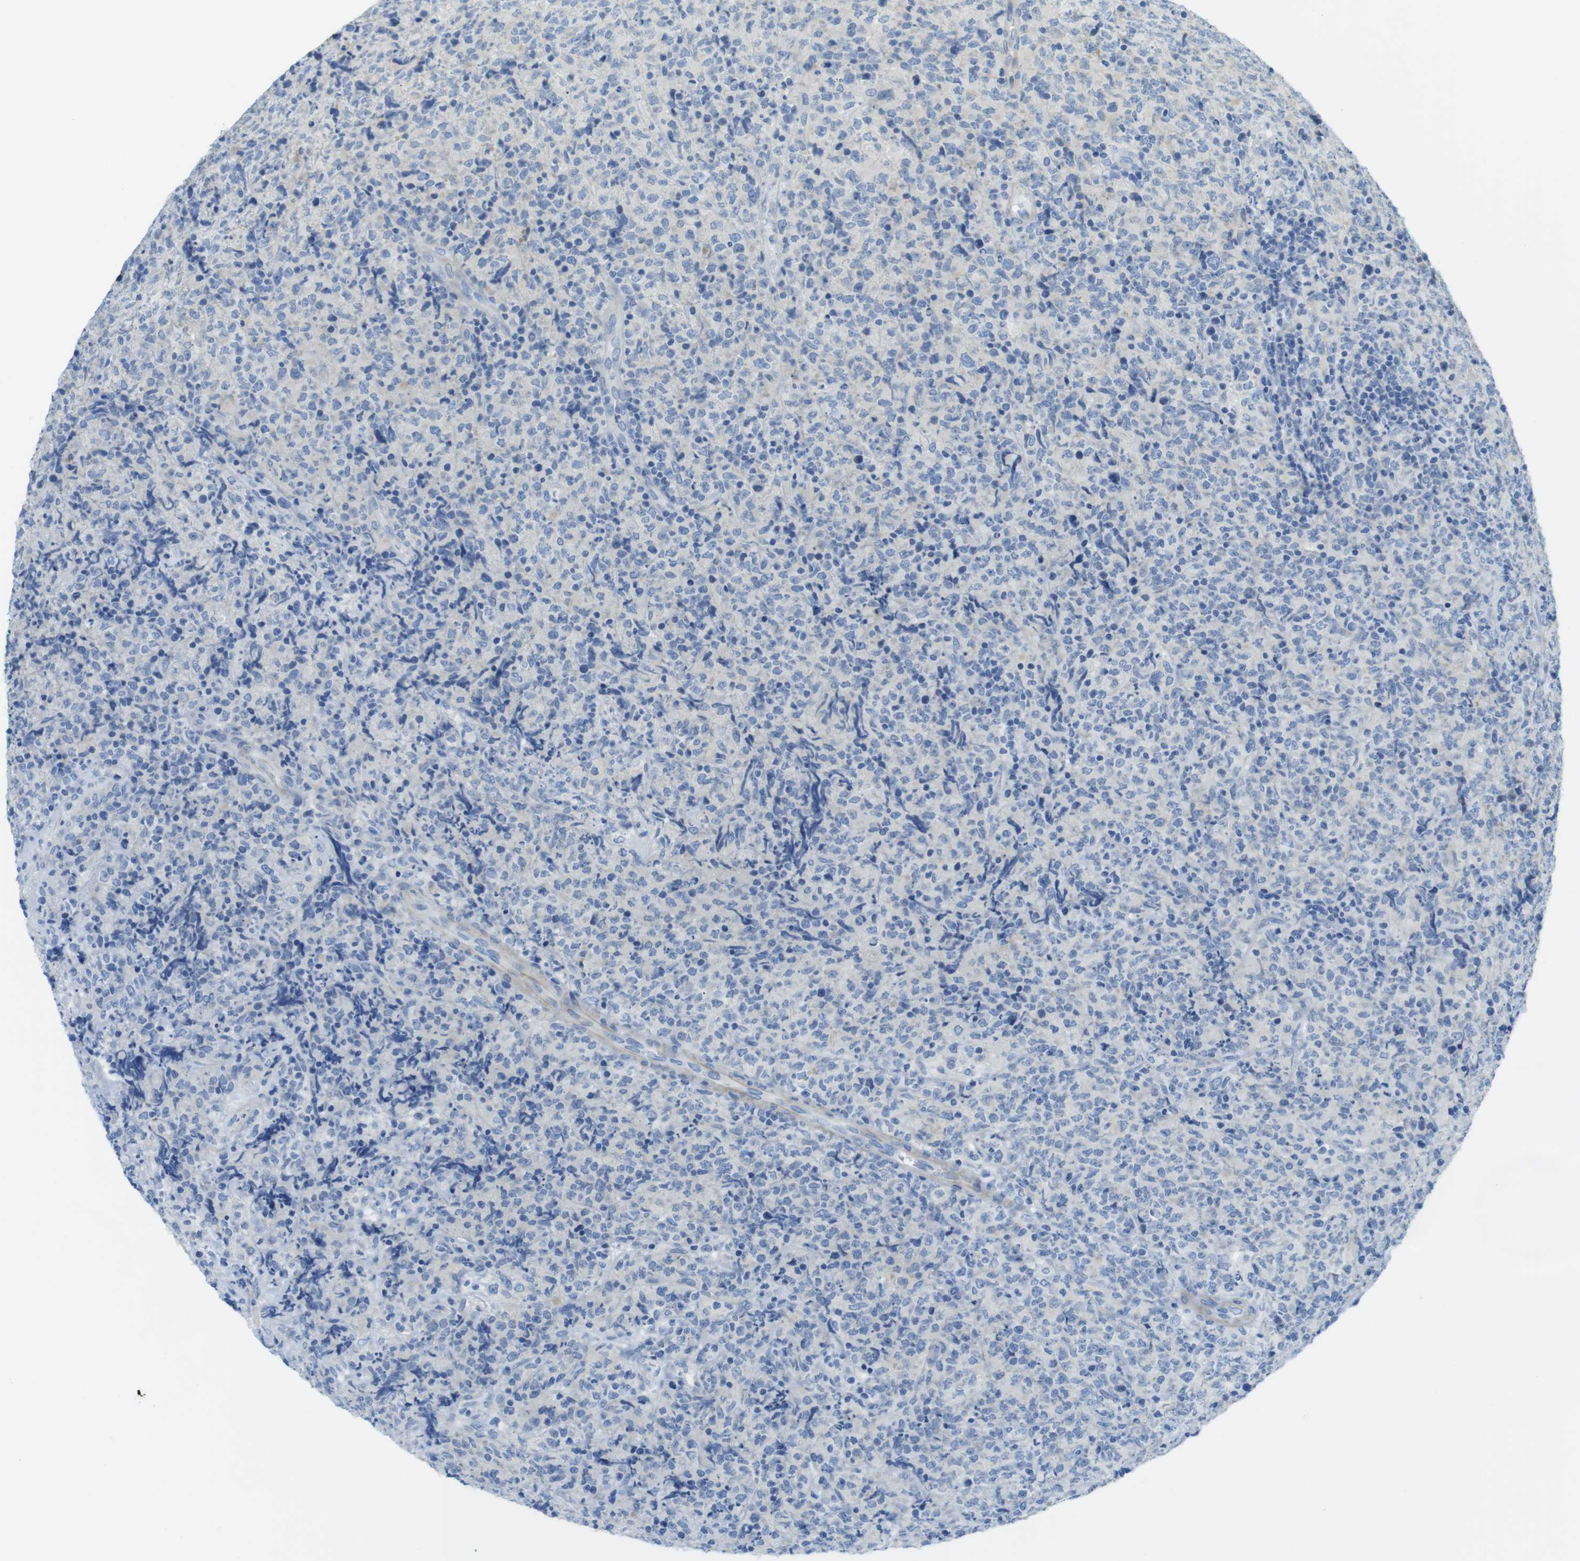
{"staining": {"intensity": "negative", "quantity": "none", "location": "none"}, "tissue": "lymphoma", "cell_type": "Tumor cells", "image_type": "cancer", "snomed": [{"axis": "morphology", "description": "Malignant lymphoma, non-Hodgkin's type, High grade"}, {"axis": "topography", "description": "Tonsil"}], "caption": "Human lymphoma stained for a protein using IHC demonstrates no positivity in tumor cells.", "gene": "ASIC5", "patient": {"sex": "female", "age": 36}}